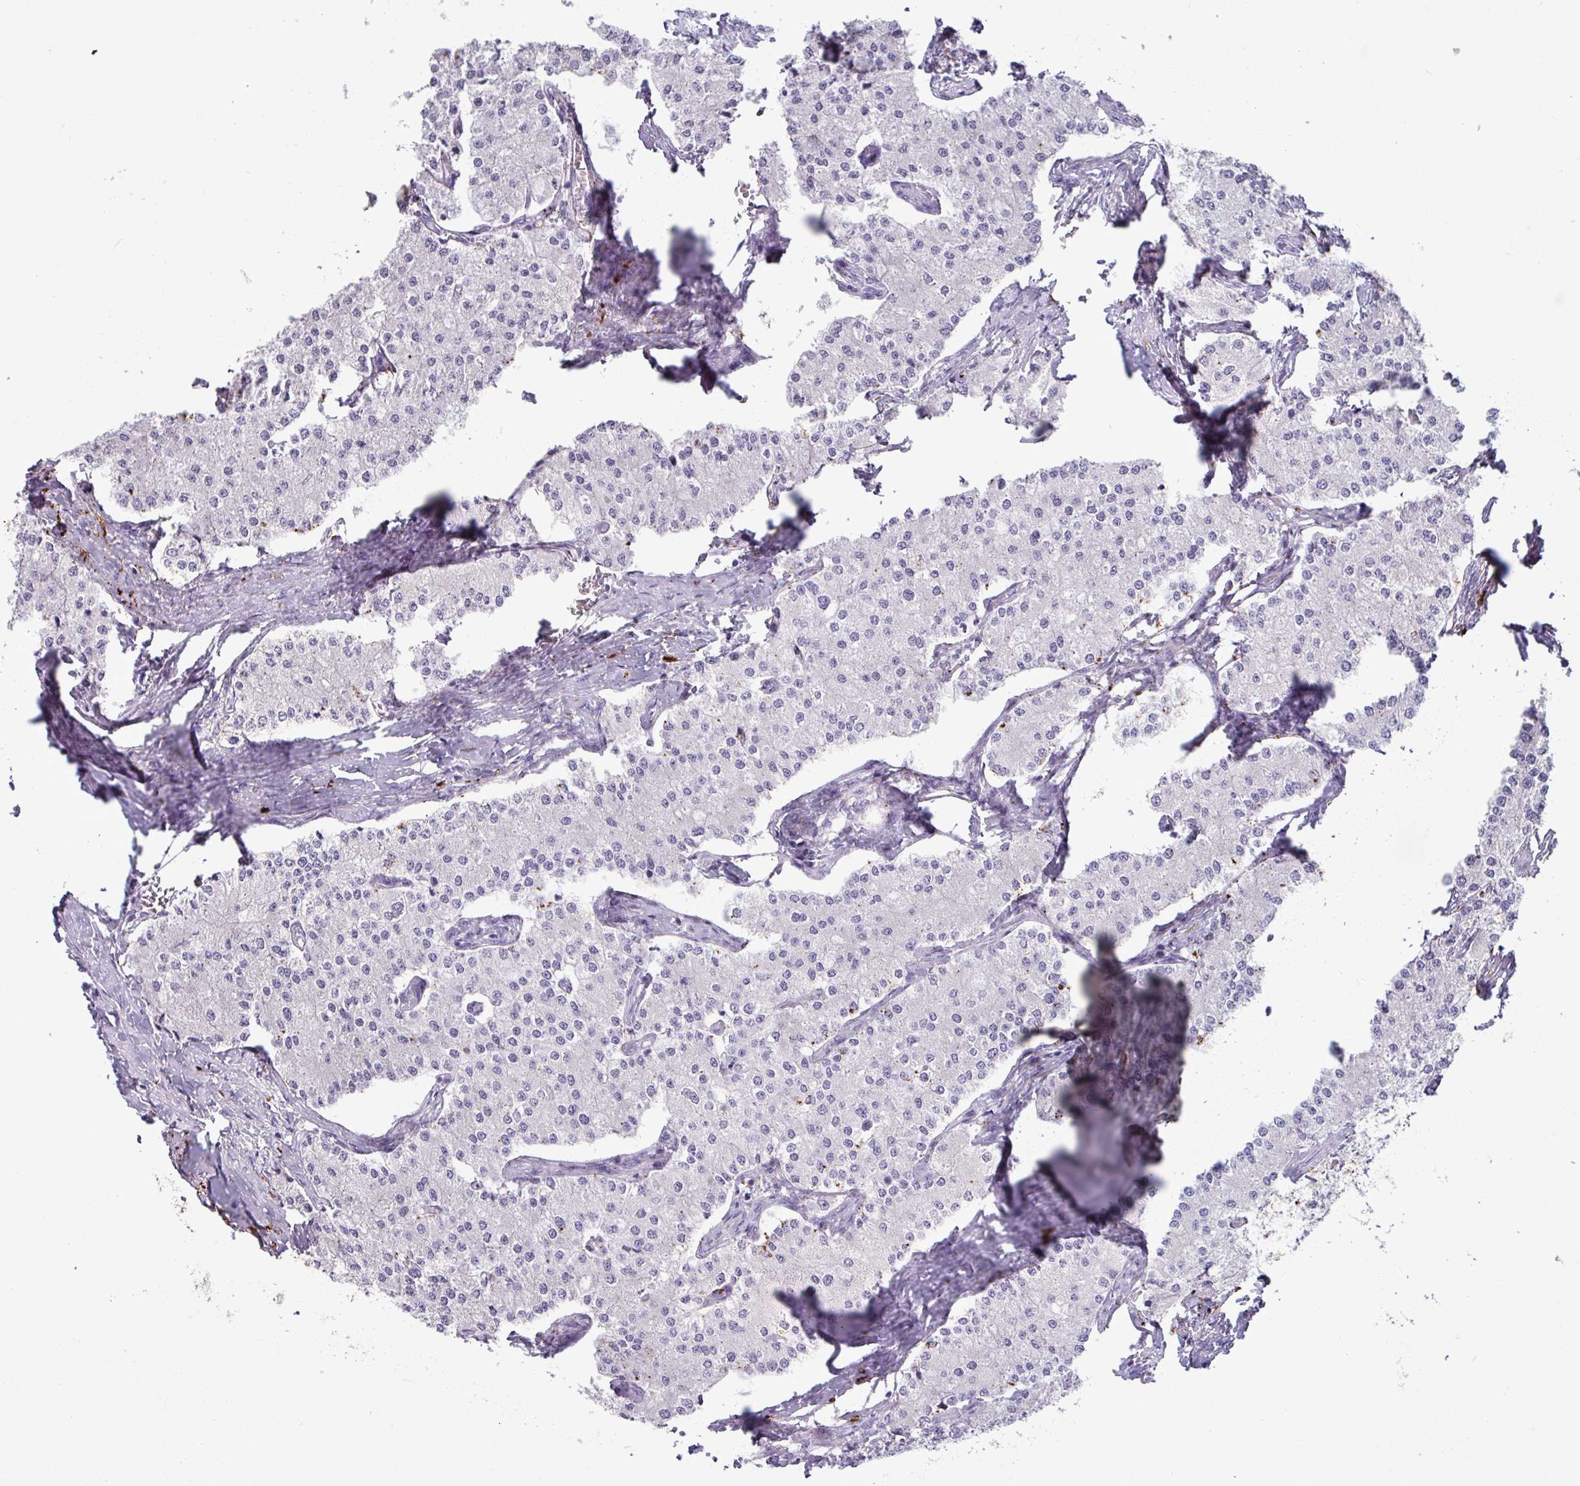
{"staining": {"intensity": "negative", "quantity": "none", "location": "none"}, "tissue": "carcinoid", "cell_type": "Tumor cells", "image_type": "cancer", "snomed": [{"axis": "morphology", "description": "Carcinoid, malignant, NOS"}, {"axis": "topography", "description": "Colon"}], "caption": "Immunohistochemistry histopathology image of neoplastic tissue: human malignant carcinoid stained with DAB (3,3'-diaminobenzidine) shows no significant protein positivity in tumor cells. The staining was performed using DAB to visualize the protein expression in brown, while the nuclei were stained in blue with hematoxylin (Magnification: 20x).", "gene": "PLIN2", "patient": {"sex": "female", "age": 52}}